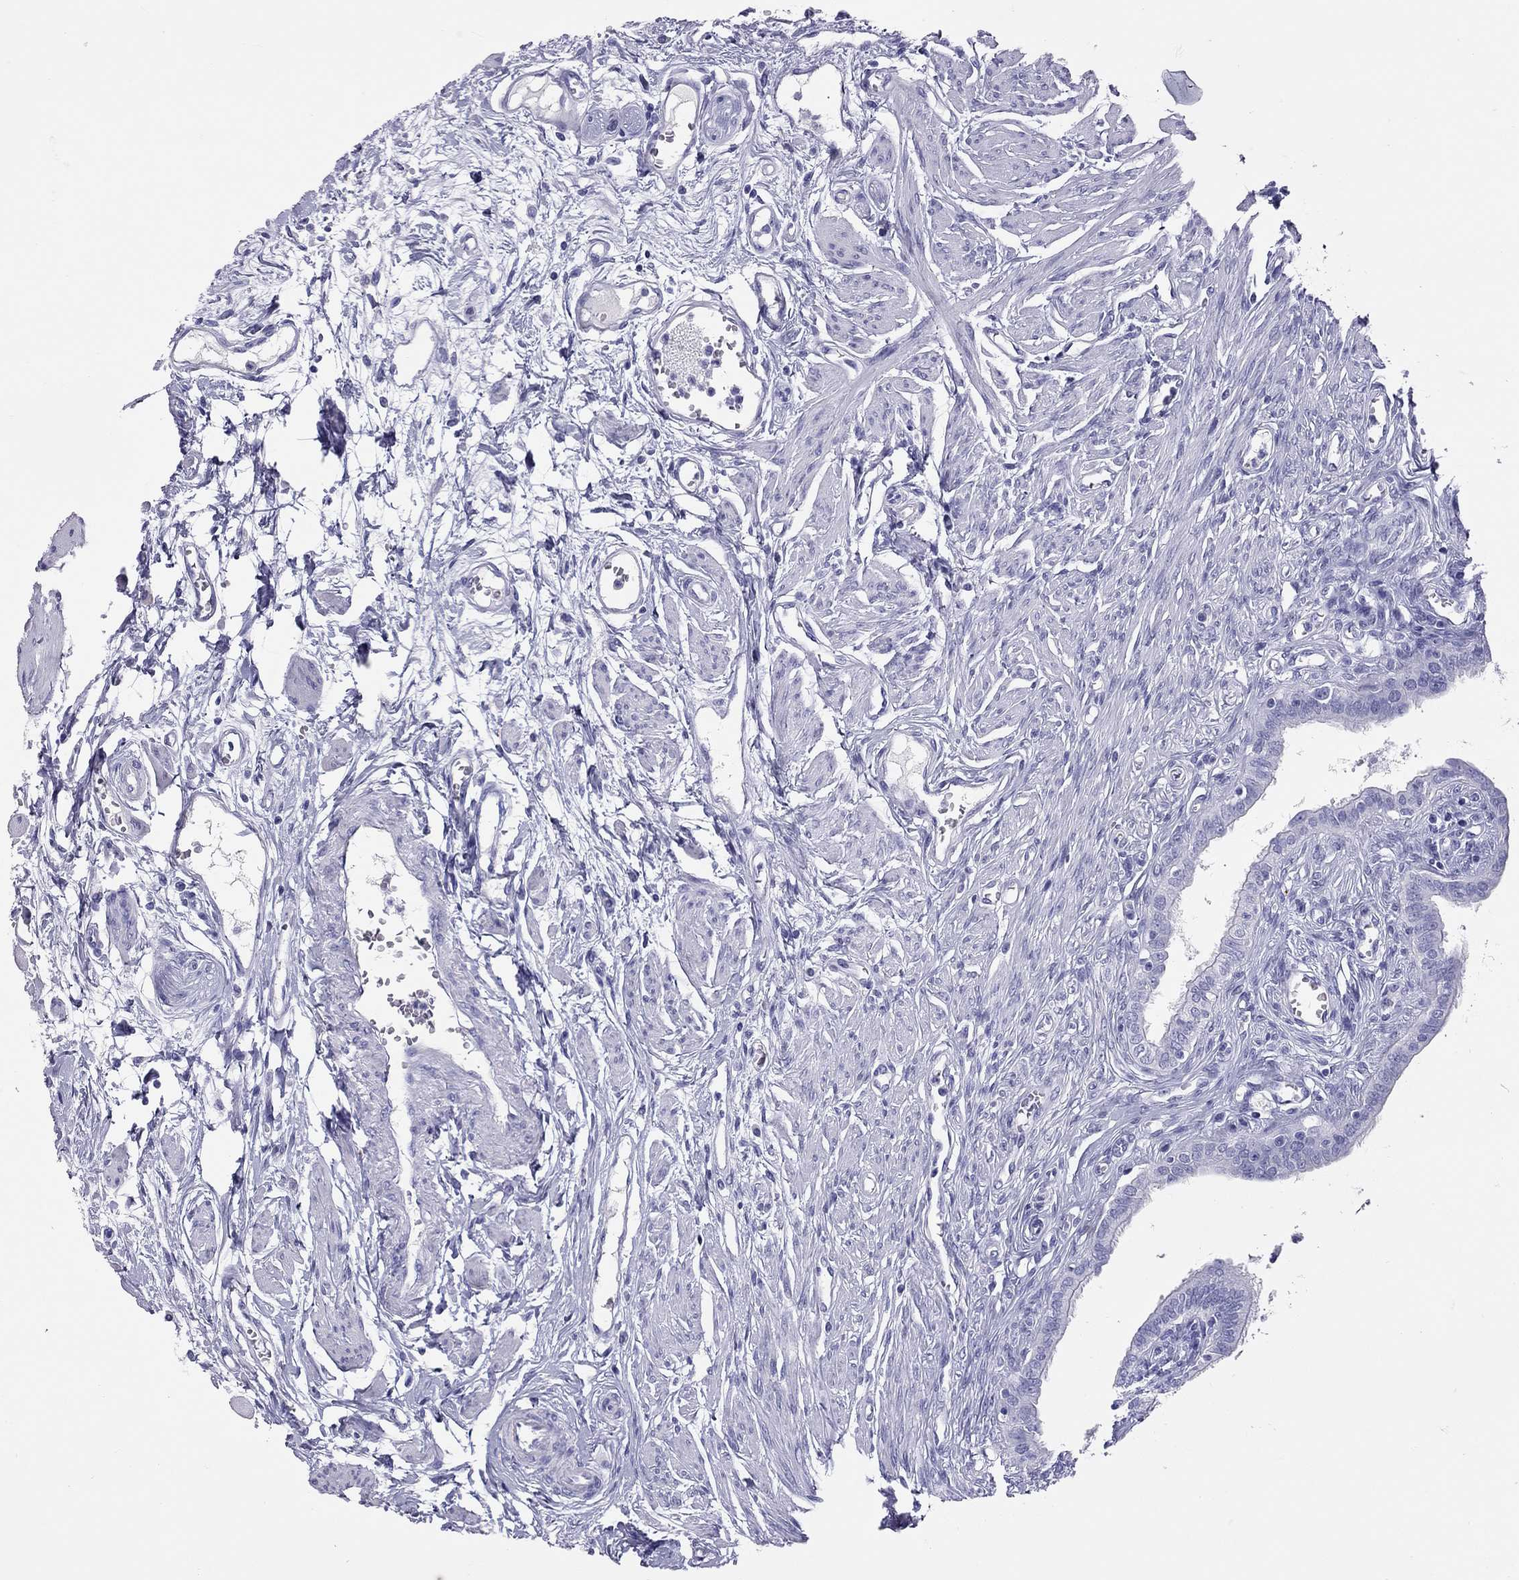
{"staining": {"intensity": "negative", "quantity": "none", "location": "none"}, "tissue": "fallopian tube", "cell_type": "Glandular cells", "image_type": "normal", "snomed": [{"axis": "morphology", "description": "Normal tissue, NOS"}, {"axis": "morphology", "description": "Carcinoma, endometroid"}, {"axis": "topography", "description": "Fallopian tube"}, {"axis": "topography", "description": "Ovary"}], "caption": "An immunohistochemistry histopathology image of benign fallopian tube is shown. There is no staining in glandular cells of fallopian tube.", "gene": "PSMB11", "patient": {"sex": "female", "age": 42}}